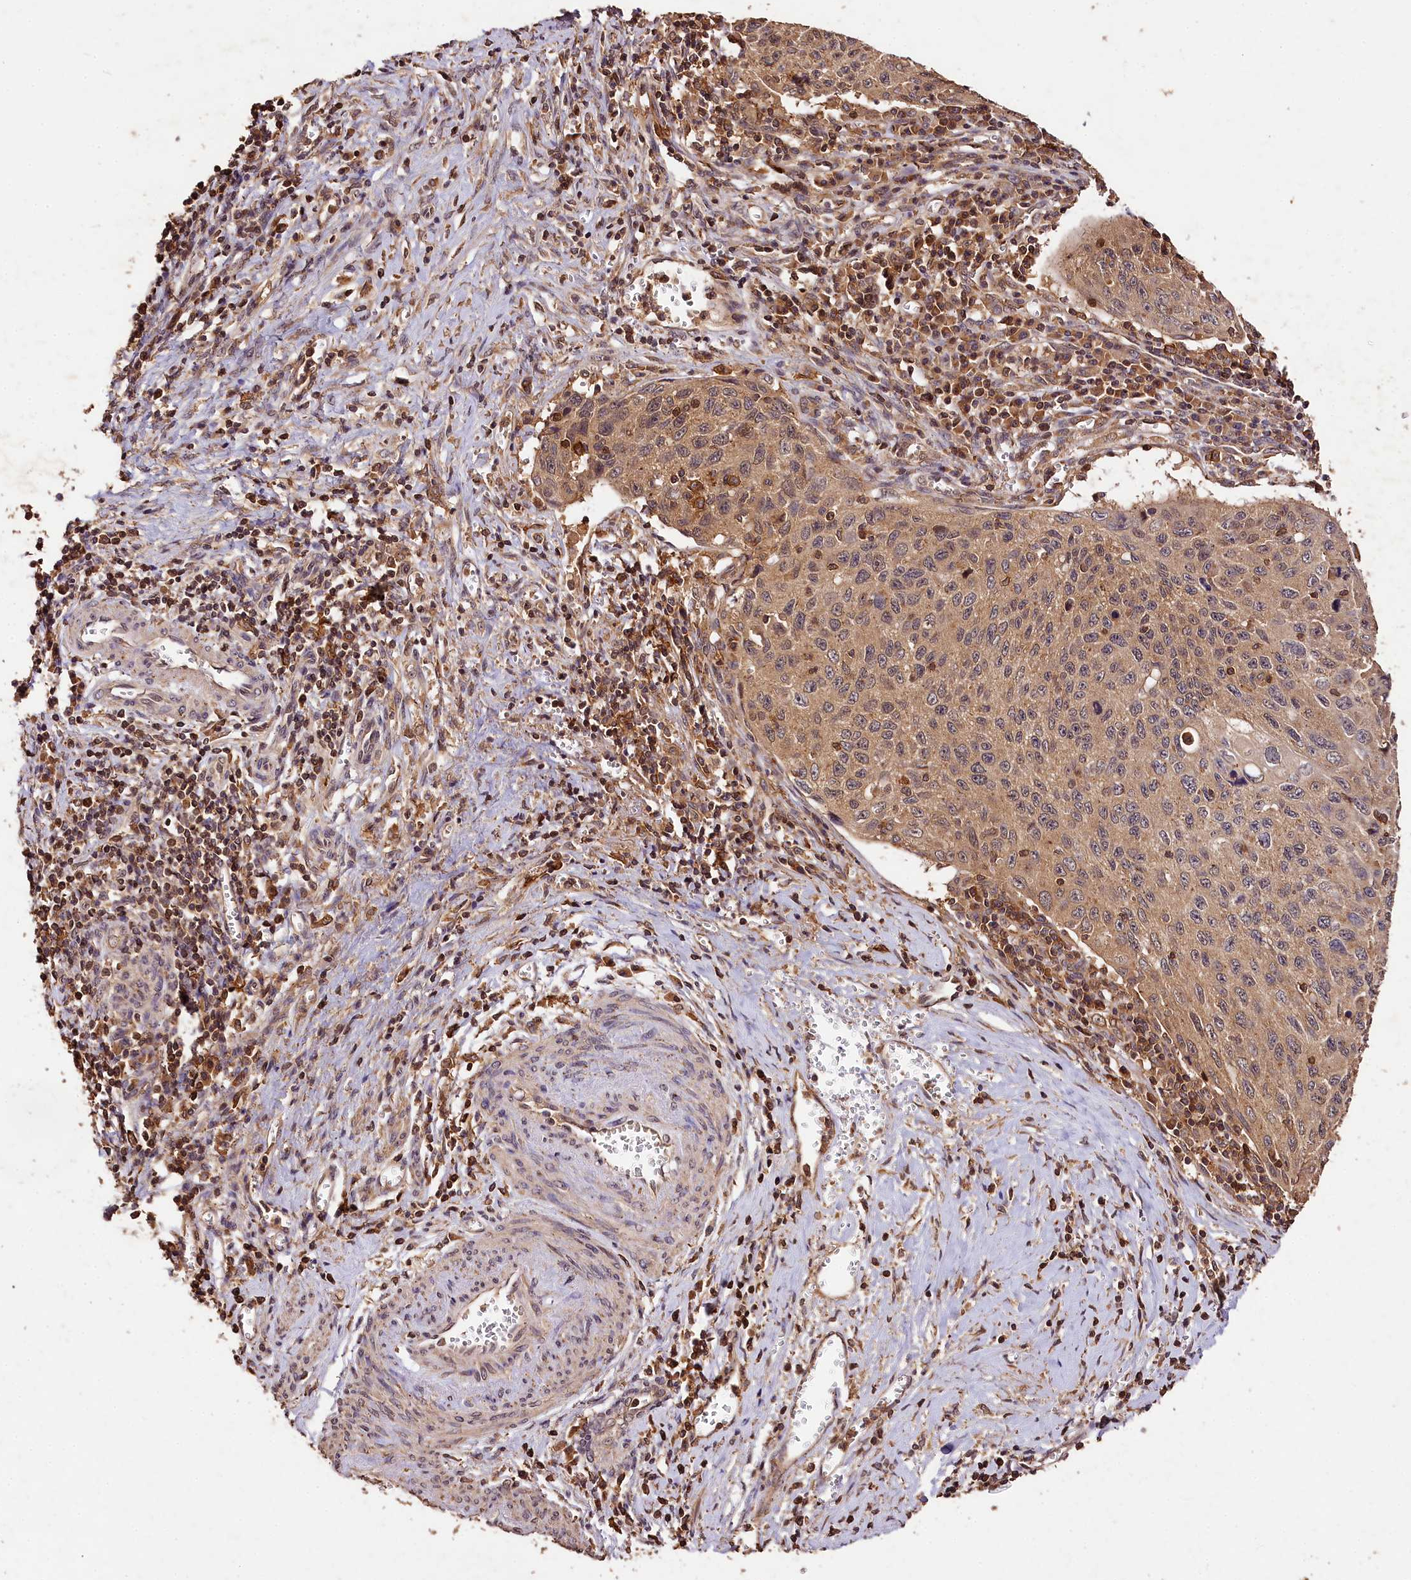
{"staining": {"intensity": "weak", "quantity": ">75%", "location": "cytoplasmic/membranous"}, "tissue": "cervical cancer", "cell_type": "Tumor cells", "image_type": "cancer", "snomed": [{"axis": "morphology", "description": "Squamous cell carcinoma, NOS"}, {"axis": "topography", "description": "Cervix"}], "caption": "A brown stain highlights weak cytoplasmic/membranous expression of a protein in human cervical squamous cell carcinoma tumor cells.", "gene": "KPTN", "patient": {"sex": "female", "age": 53}}